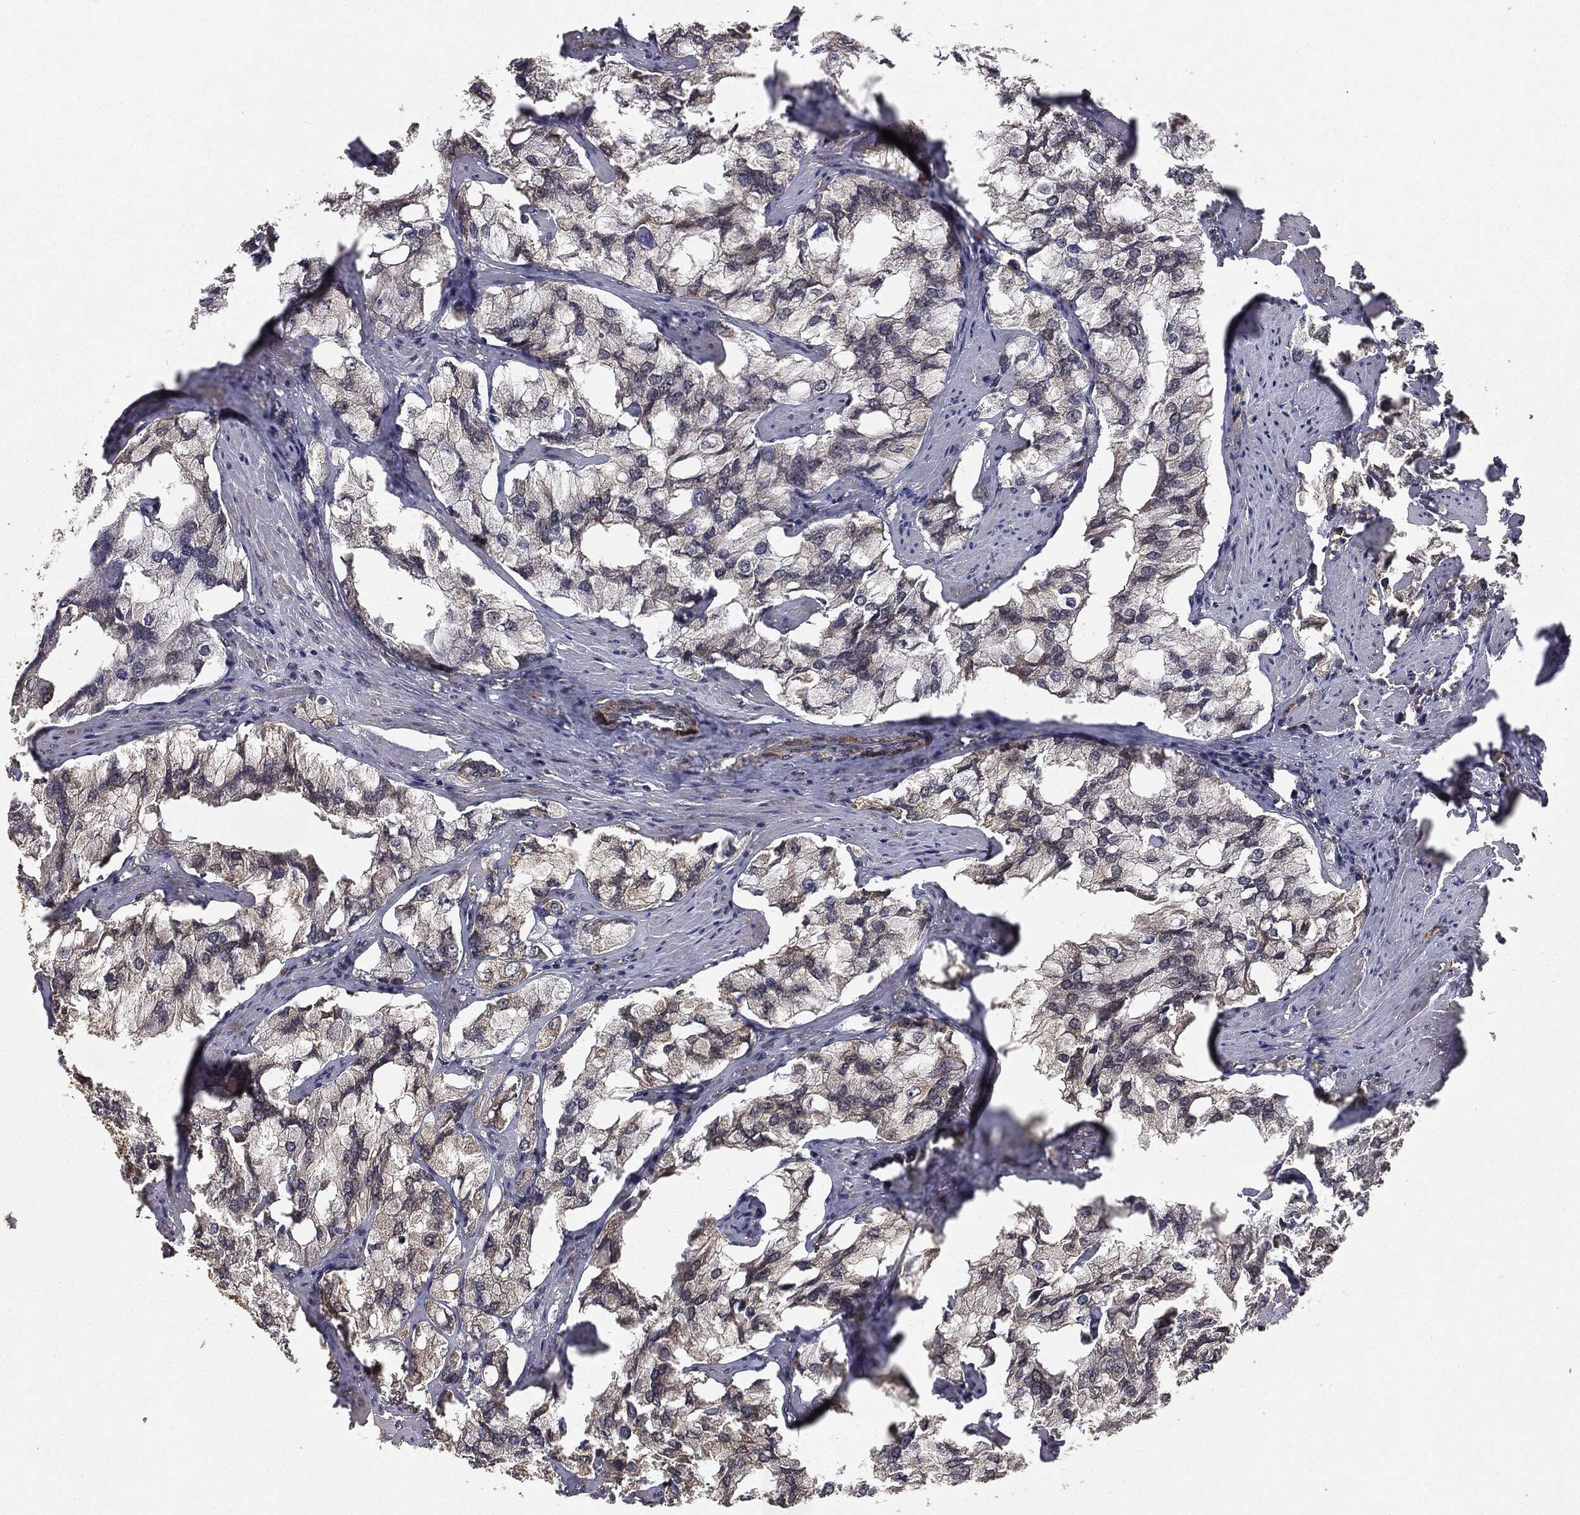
{"staining": {"intensity": "moderate", "quantity": "25%-75%", "location": "cytoplasmic/membranous"}, "tissue": "prostate cancer", "cell_type": "Tumor cells", "image_type": "cancer", "snomed": [{"axis": "morphology", "description": "Adenocarcinoma, NOS"}, {"axis": "topography", "description": "Prostate and seminal vesicle, NOS"}, {"axis": "topography", "description": "Prostate"}], "caption": "This is an image of IHC staining of prostate cancer (adenocarcinoma), which shows moderate expression in the cytoplasmic/membranous of tumor cells.", "gene": "MIER2", "patient": {"sex": "male", "age": 64}}